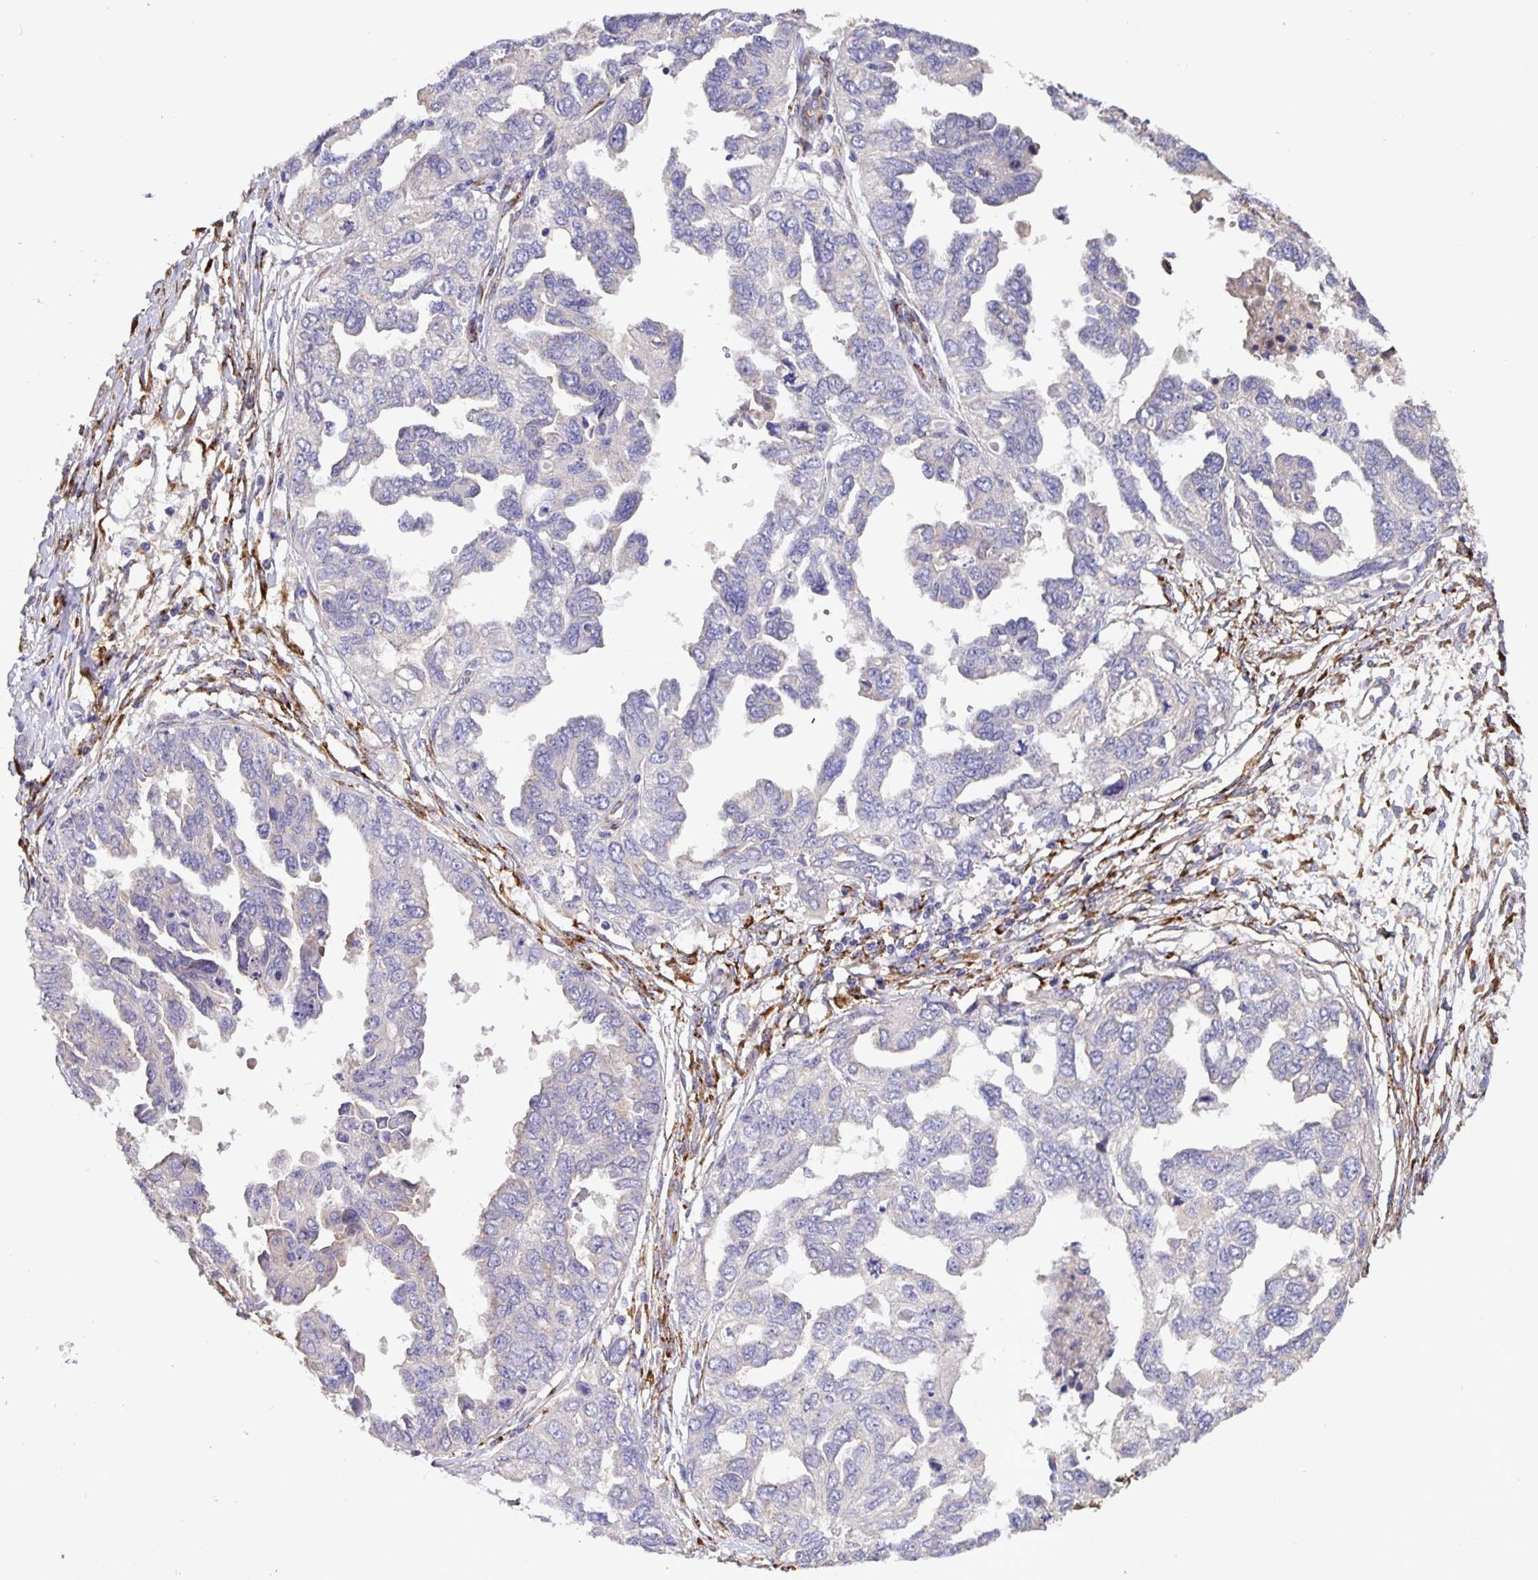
{"staining": {"intensity": "negative", "quantity": "none", "location": "none"}, "tissue": "ovarian cancer", "cell_type": "Tumor cells", "image_type": "cancer", "snomed": [{"axis": "morphology", "description": "Cystadenocarcinoma, serous, NOS"}, {"axis": "topography", "description": "Ovary"}], "caption": "Protein analysis of serous cystadenocarcinoma (ovarian) shows no significant positivity in tumor cells.", "gene": "EML6", "patient": {"sex": "female", "age": 53}}